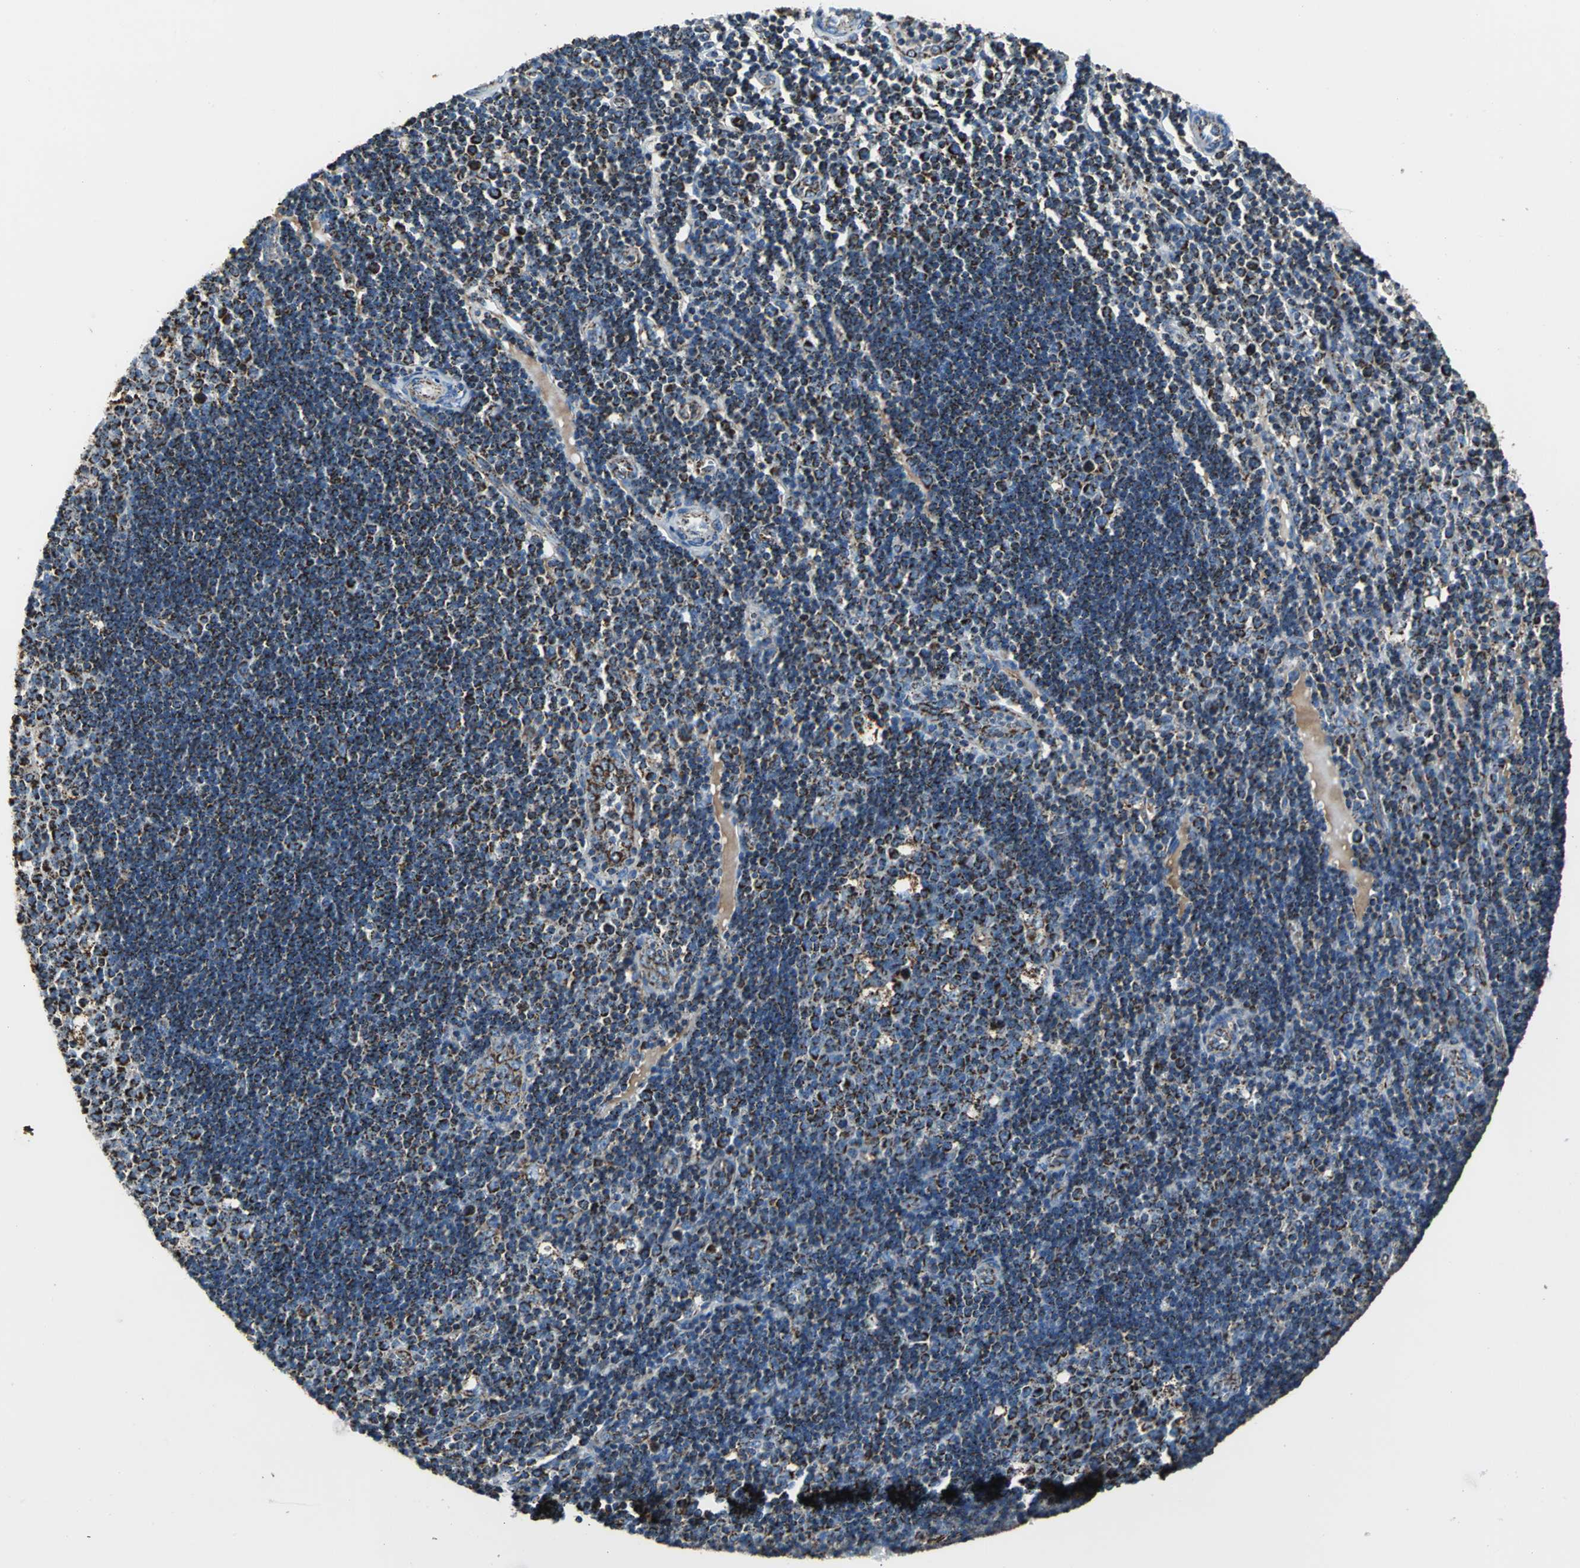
{"staining": {"intensity": "strong", "quantity": ">75%", "location": "cytoplasmic/membranous"}, "tissue": "lymph node", "cell_type": "Germinal center cells", "image_type": "normal", "snomed": [{"axis": "morphology", "description": "Normal tissue, NOS"}, {"axis": "topography", "description": "Lymph node"}, {"axis": "topography", "description": "Salivary gland"}], "caption": "This histopathology image reveals immunohistochemistry (IHC) staining of unremarkable lymph node, with high strong cytoplasmic/membranous expression in about >75% of germinal center cells.", "gene": "ECH1", "patient": {"sex": "male", "age": 8}}